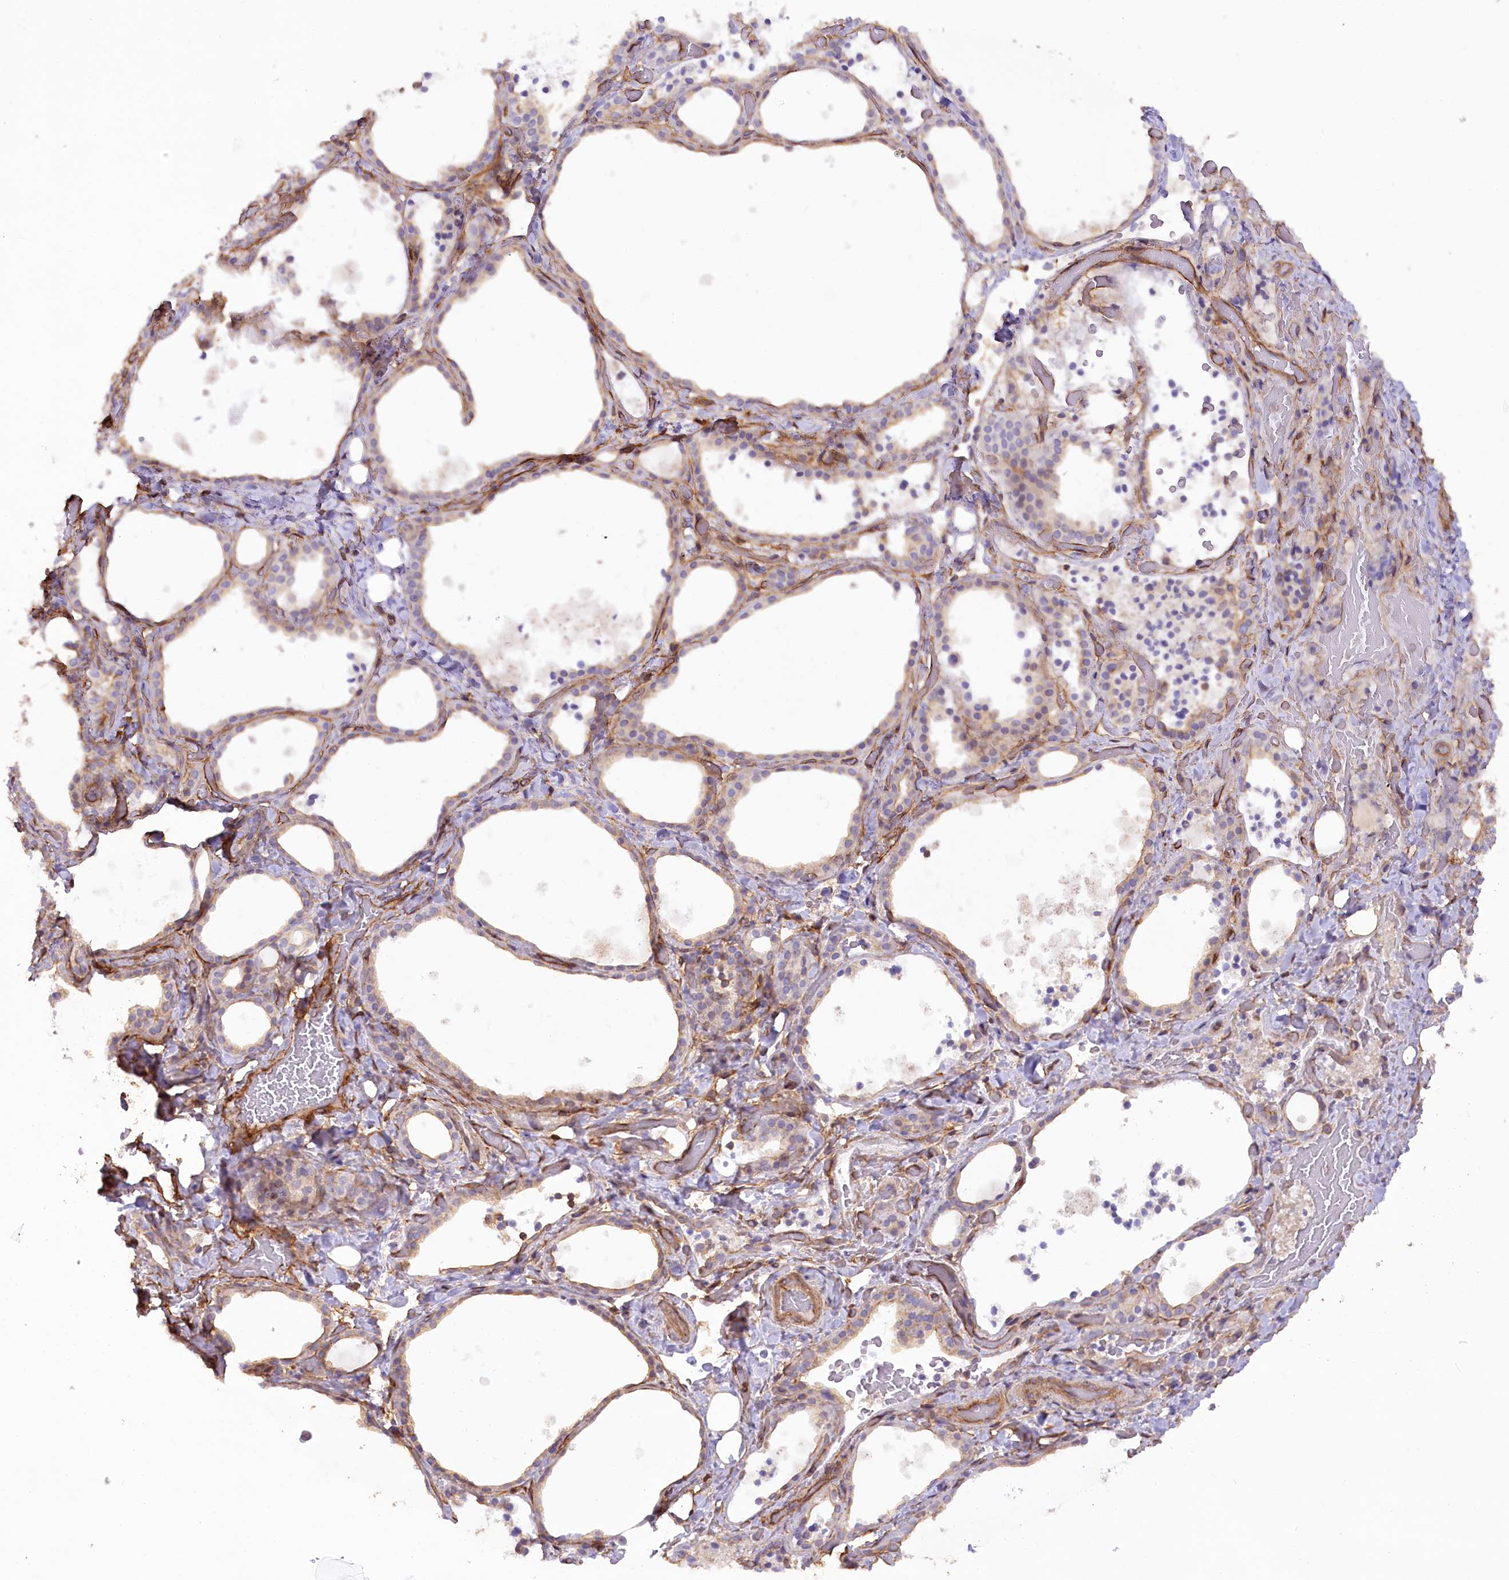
{"staining": {"intensity": "negative", "quantity": "none", "location": "none"}, "tissue": "thyroid gland", "cell_type": "Glandular cells", "image_type": "normal", "snomed": [{"axis": "morphology", "description": "Normal tissue, NOS"}, {"axis": "topography", "description": "Thyroid gland"}], "caption": "Protein analysis of unremarkable thyroid gland demonstrates no significant staining in glandular cells.", "gene": "SYNPO2", "patient": {"sex": "female", "age": 44}}